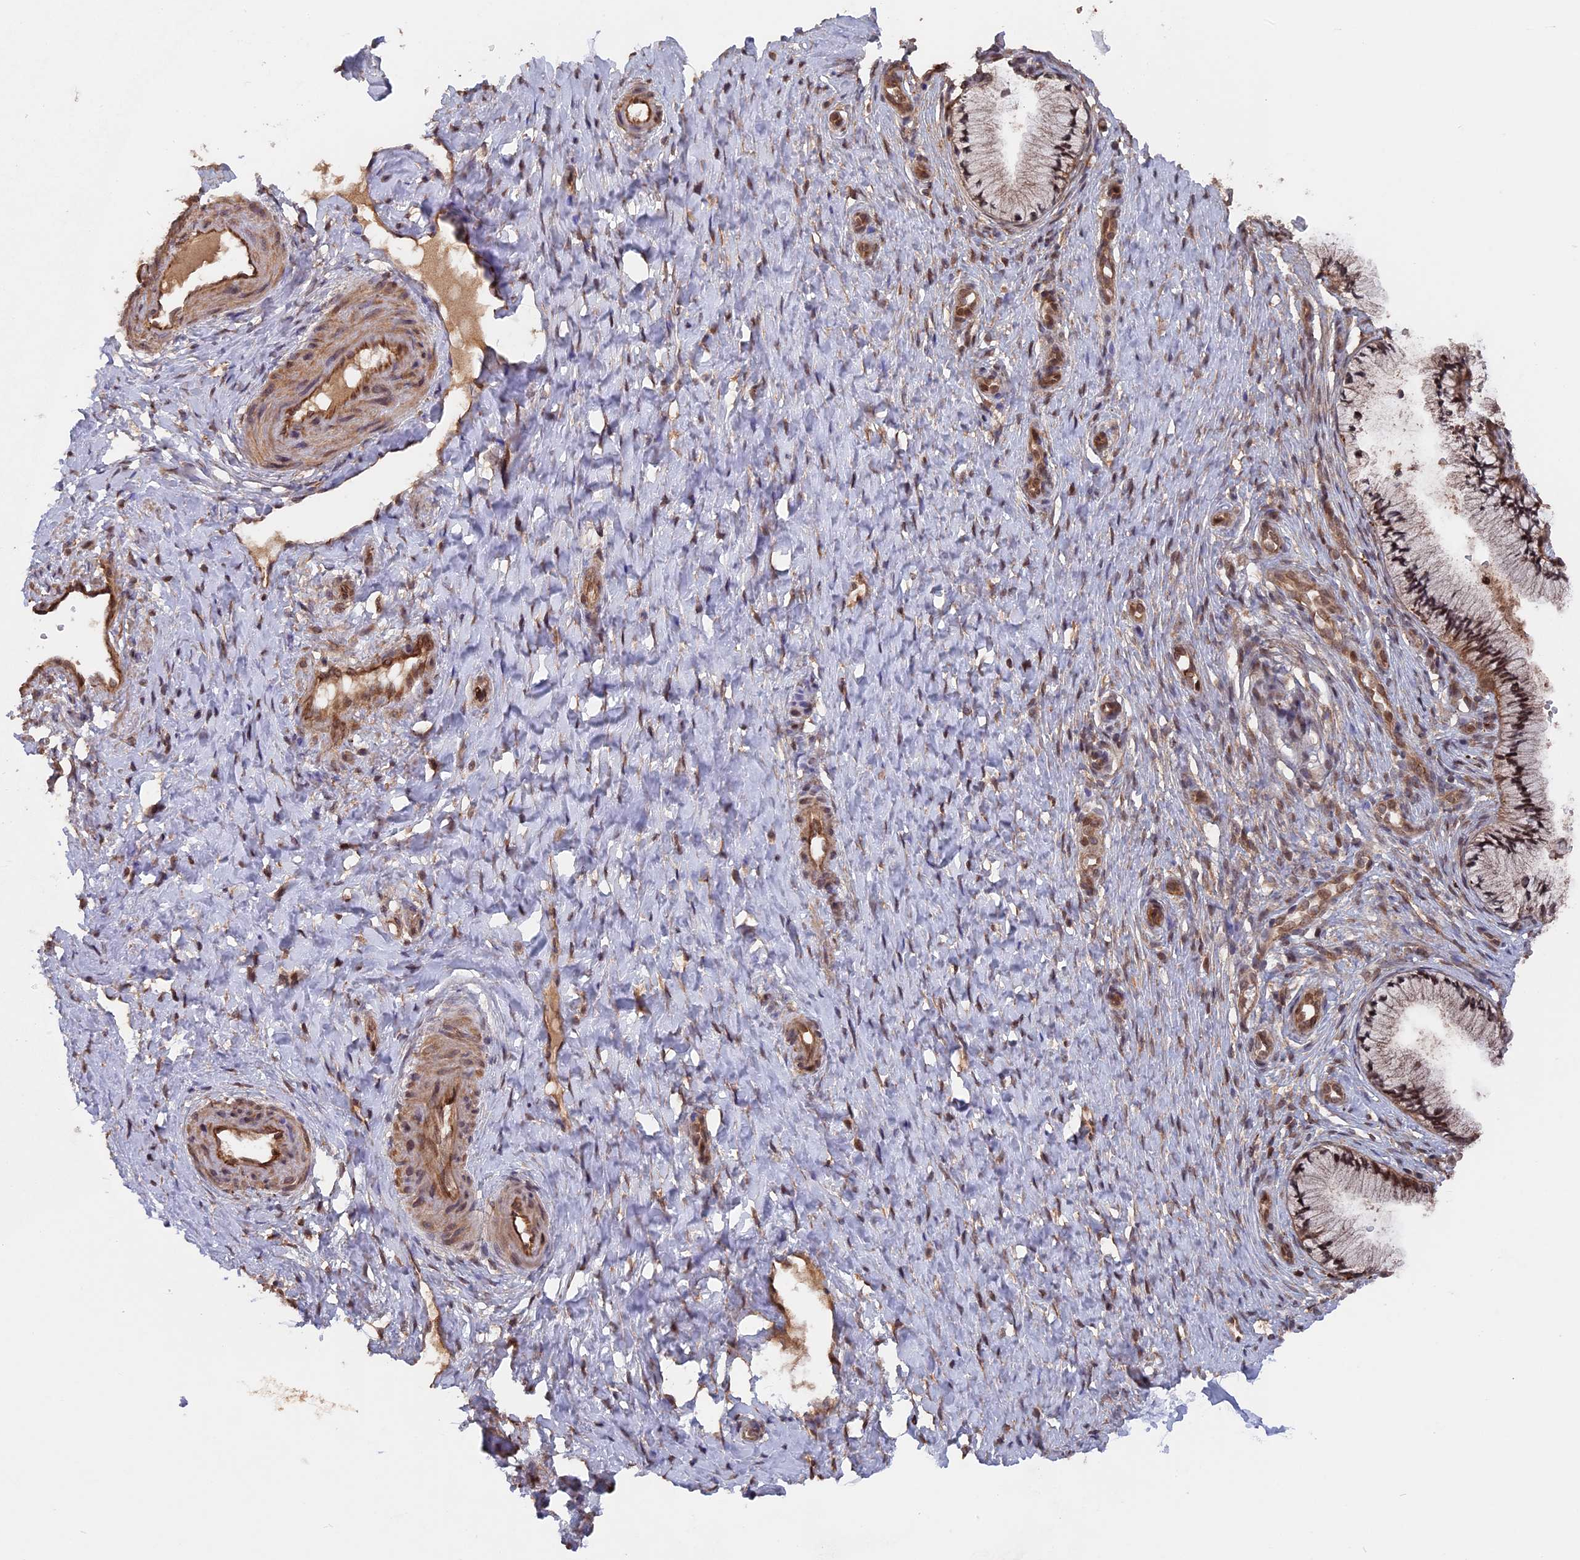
{"staining": {"intensity": "moderate", "quantity": "25%-75%", "location": "cytoplasmic/membranous,nuclear"}, "tissue": "cervix", "cell_type": "Glandular cells", "image_type": "normal", "snomed": [{"axis": "morphology", "description": "Normal tissue, NOS"}, {"axis": "topography", "description": "Cervix"}], "caption": "A photomicrograph of human cervix stained for a protein demonstrates moderate cytoplasmic/membranous,nuclear brown staining in glandular cells. The staining was performed using DAB (3,3'-diaminobenzidine), with brown indicating positive protein expression. Nuclei are stained blue with hematoxylin.", "gene": "TELO2", "patient": {"sex": "female", "age": 36}}